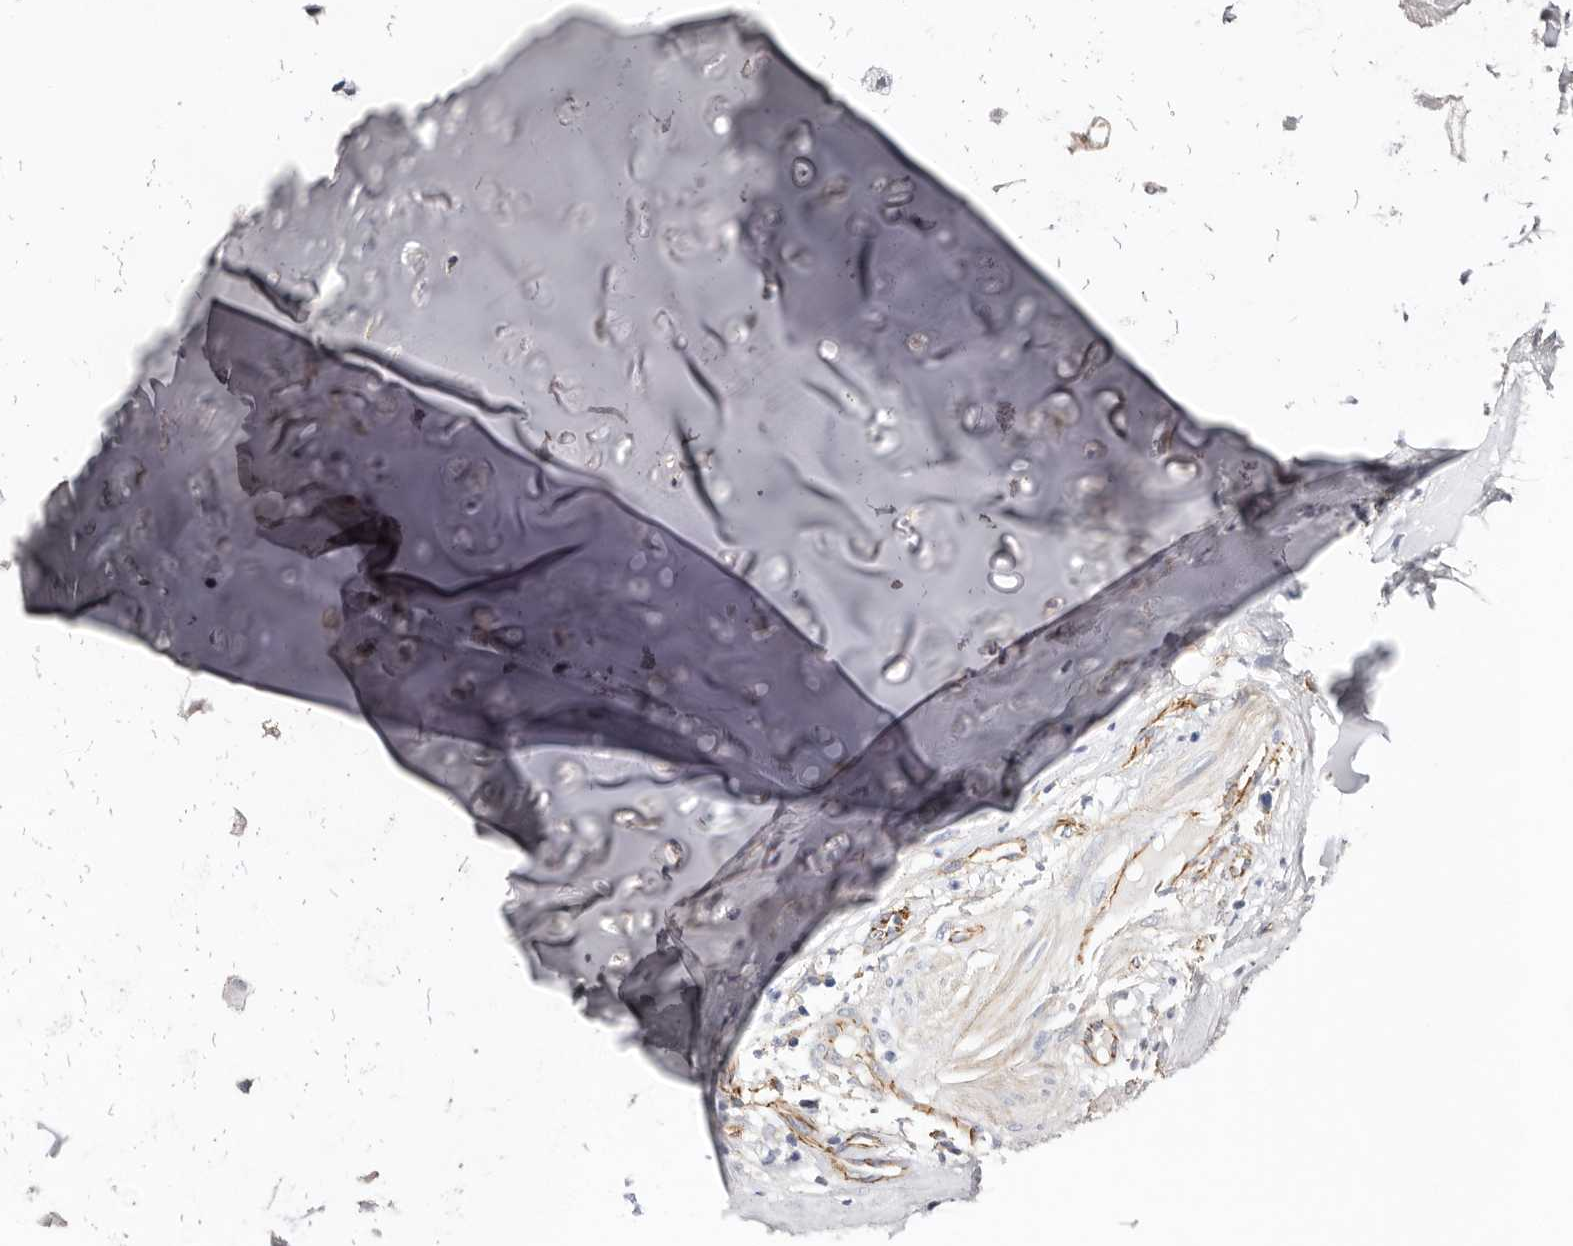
{"staining": {"intensity": "negative", "quantity": "none", "location": "none"}, "tissue": "adipose tissue", "cell_type": "Adipocytes", "image_type": "normal", "snomed": [{"axis": "morphology", "description": "Normal tissue, NOS"}, {"axis": "morphology", "description": "Basal cell carcinoma"}, {"axis": "topography", "description": "Cartilage tissue"}, {"axis": "topography", "description": "Nasopharynx"}, {"axis": "topography", "description": "Oral tissue"}], "caption": "High magnification brightfield microscopy of unremarkable adipose tissue stained with DAB (brown) and counterstained with hematoxylin (blue): adipocytes show no significant staining. Brightfield microscopy of immunohistochemistry (IHC) stained with DAB (3,3'-diaminobenzidine) (brown) and hematoxylin (blue), captured at high magnification.", "gene": "CTNNB1", "patient": {"sex": "female", "age": 77}}